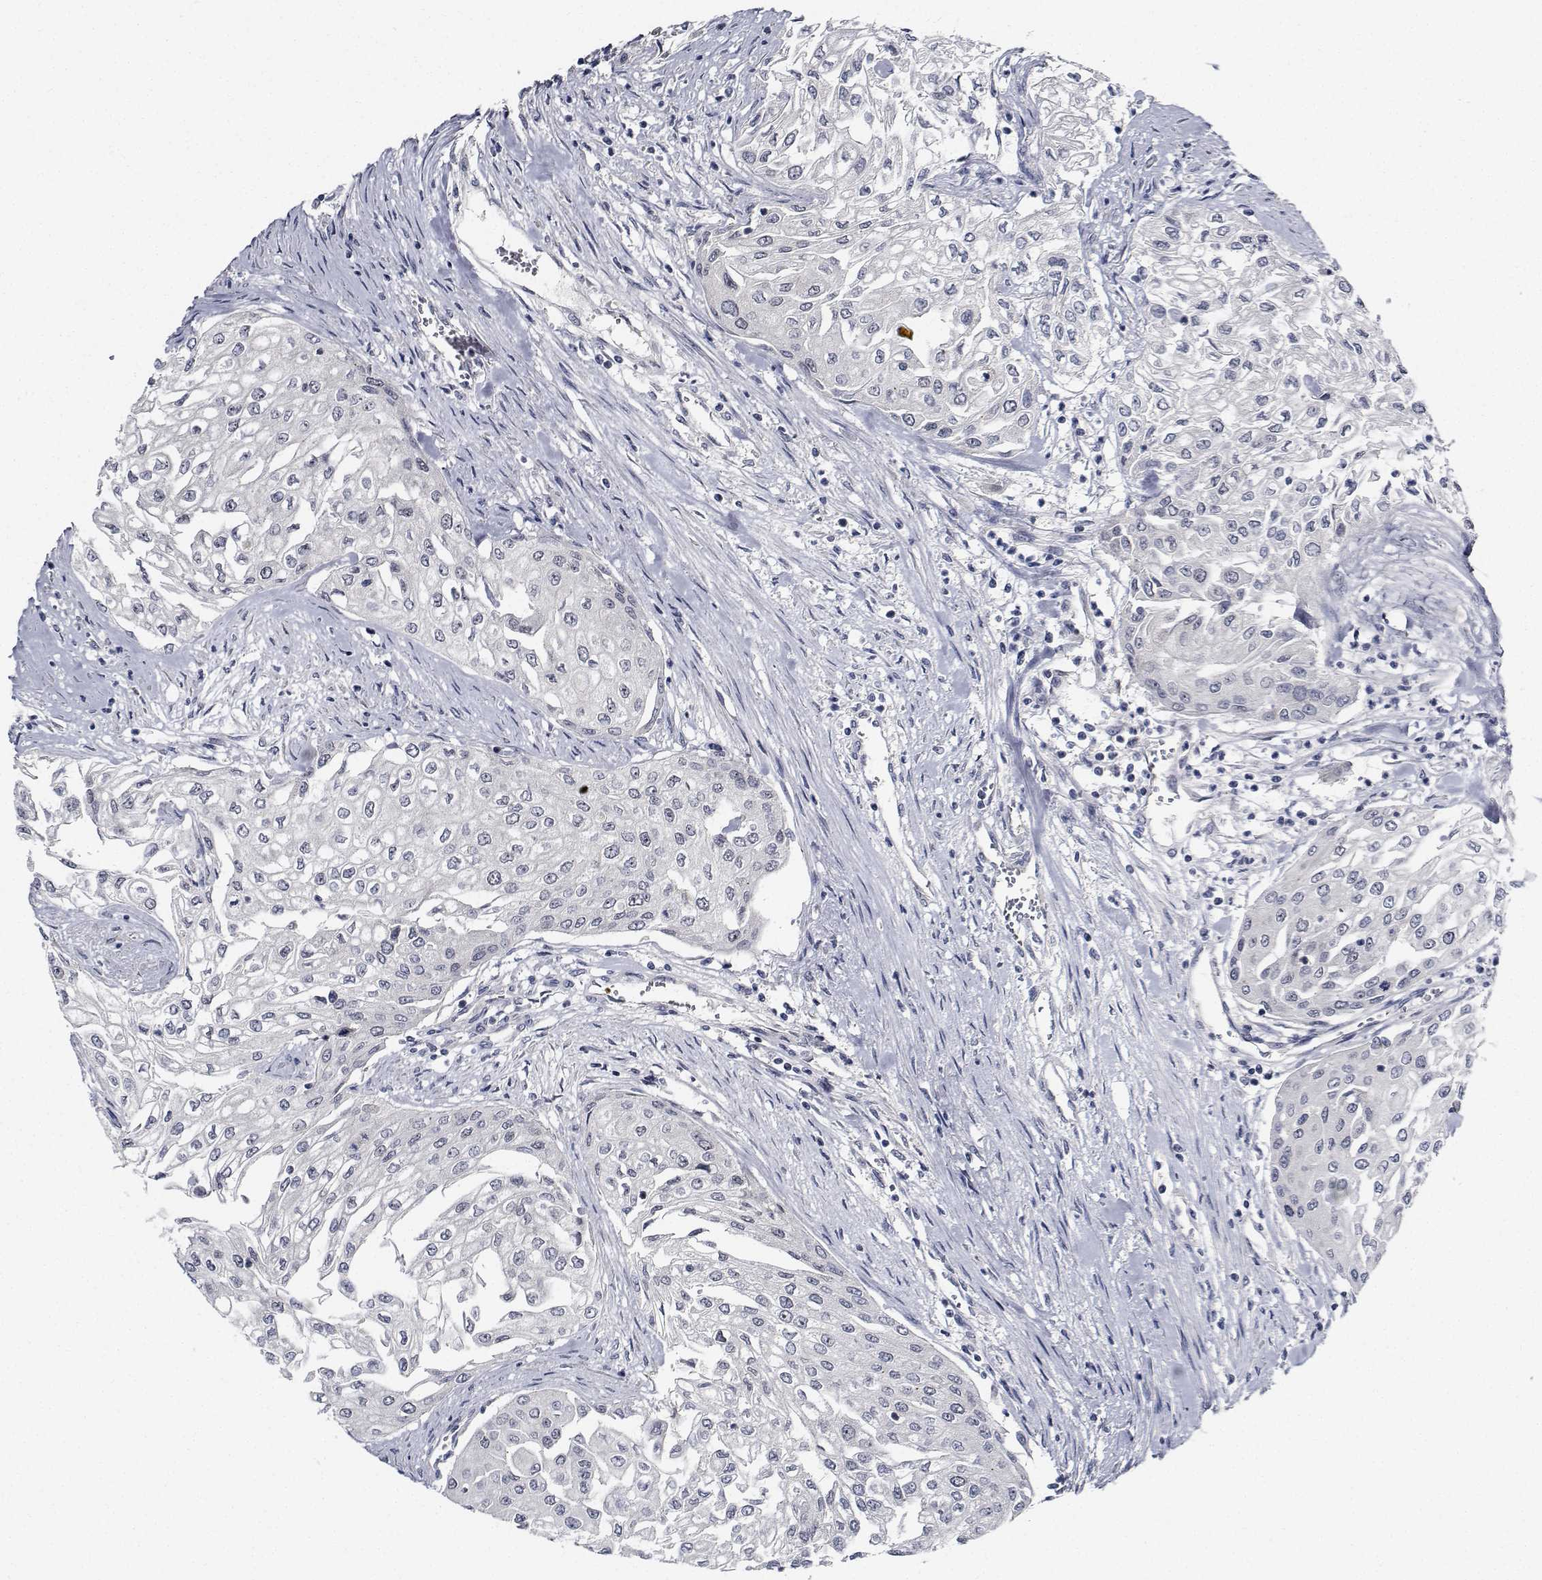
{"staining": {"intensity": "negative", "quantity": "none", "location": "none"}, "tissue": "urothelial cancer", "cell_type": "Tumor cells", "image_type": "cancer", "snomed": [{"axis": "morphology", "description": "Urothelial carcinoma, High grade"}, {"axis": "topography", "description": "Urinary bladder"}], "caption": "This is an immunohistochemistry (IHC) histopathology image of urothelial carcinoma (high-grade). There is no staining in tumor cells.", "gene": "NVL", "patient": {"sex": "male", "age": 62}}